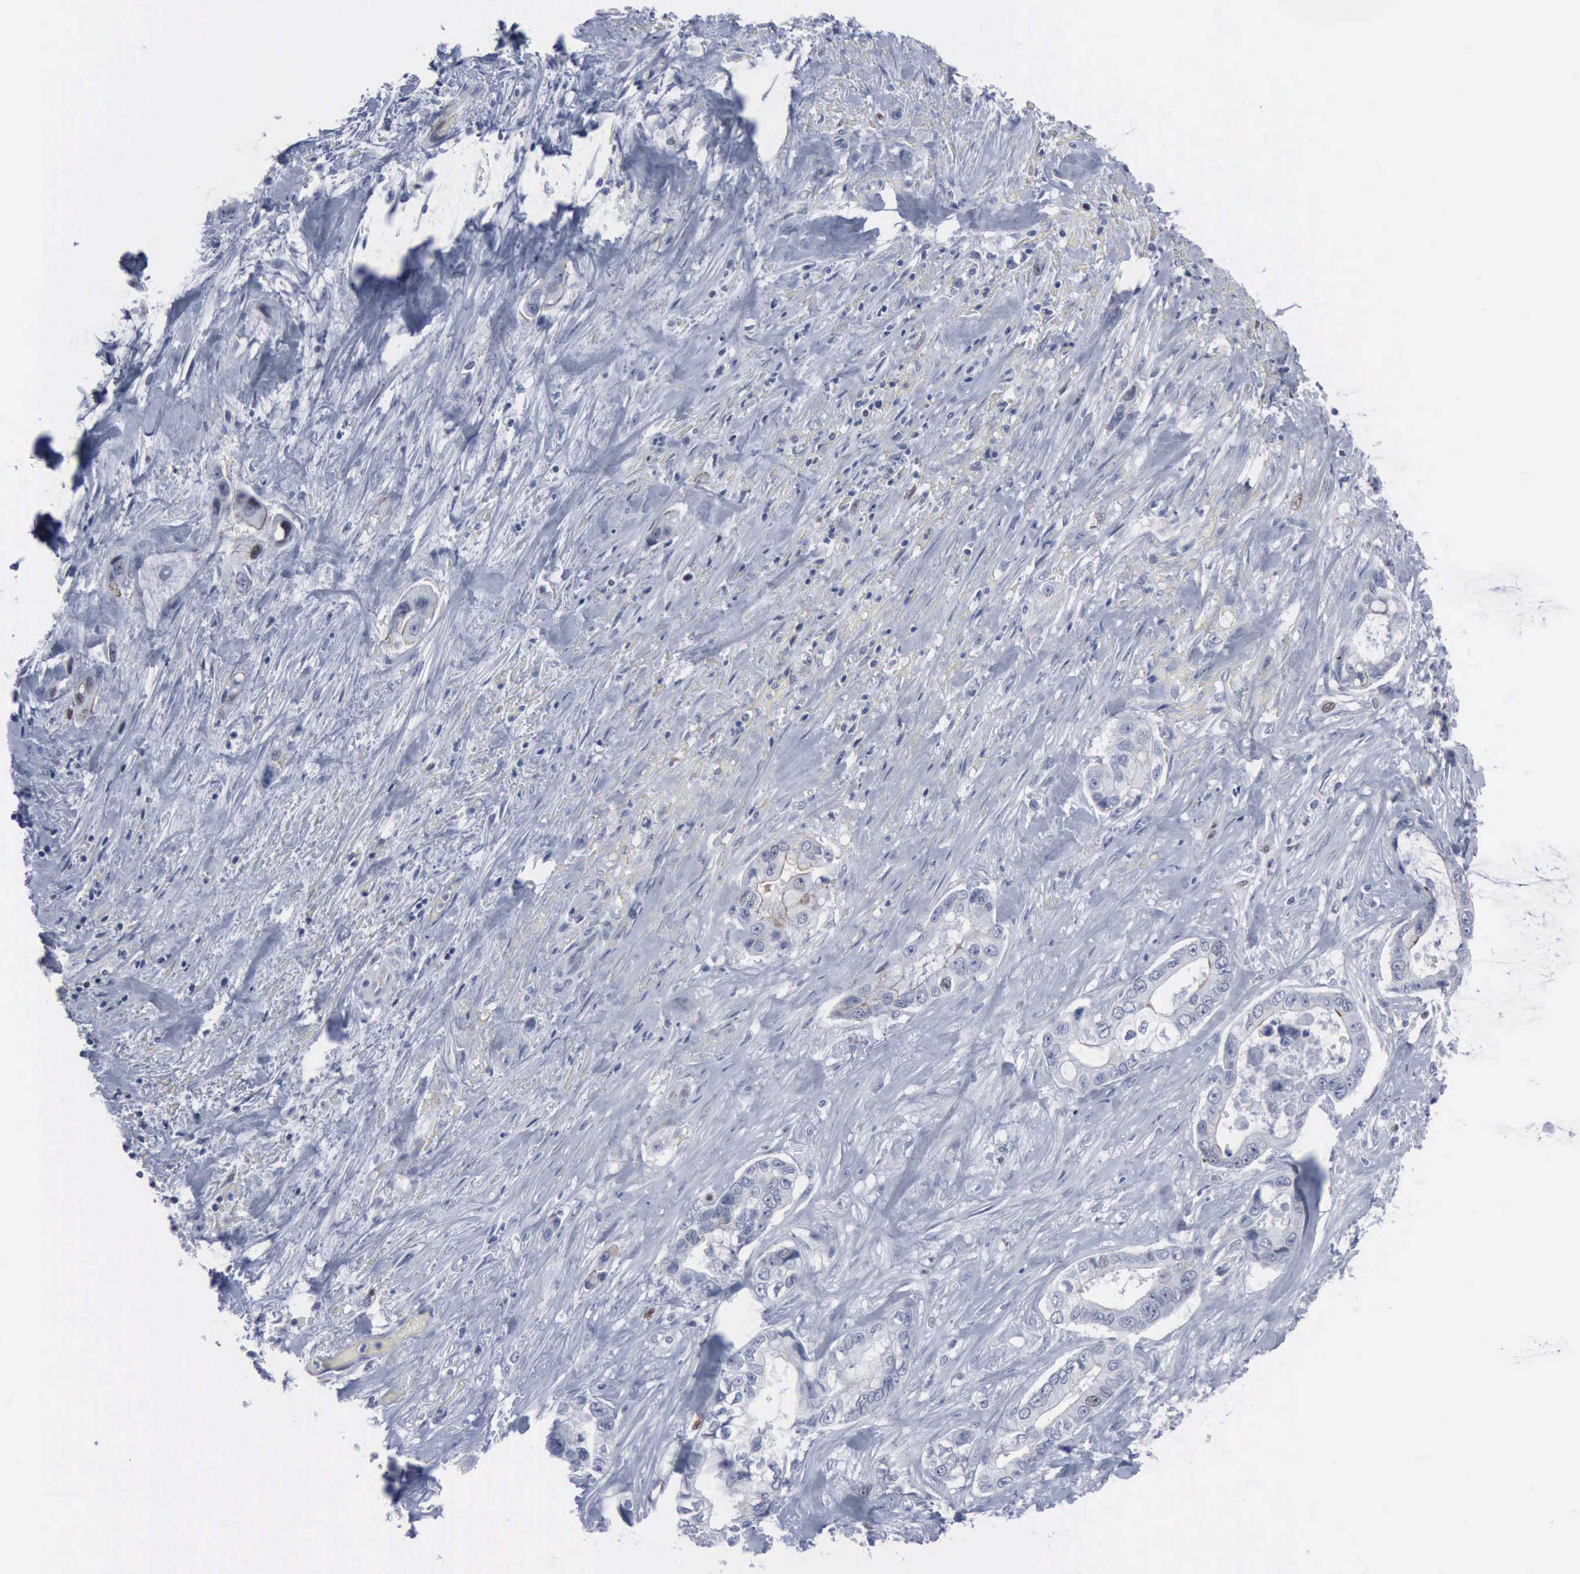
{"staining": {"intensity": "moderate", "quantity": "<25%", "location": "cytoplasmic/membranous"}, "tissue": "pancreatic cancer", "cell_type": "Tumor cells", "image_type": "cancer", "snomed": [{"axis": "morphology", "description": "Adenocarcinoma, NOS"}, {"axis": "topography", "description": "Pancreas"}, {"axis": "topography", "description": "Stomach, upper"}], "caption": "A histopathology image showing moderate cytoplasmic/membranous expression in about <25% of tumor cells in pancreatic adenocarcinoma, as visualized by brown immunohistochemical staining.", "gene": "MCM5", "patient": {"sex": "male", "age": 77}}